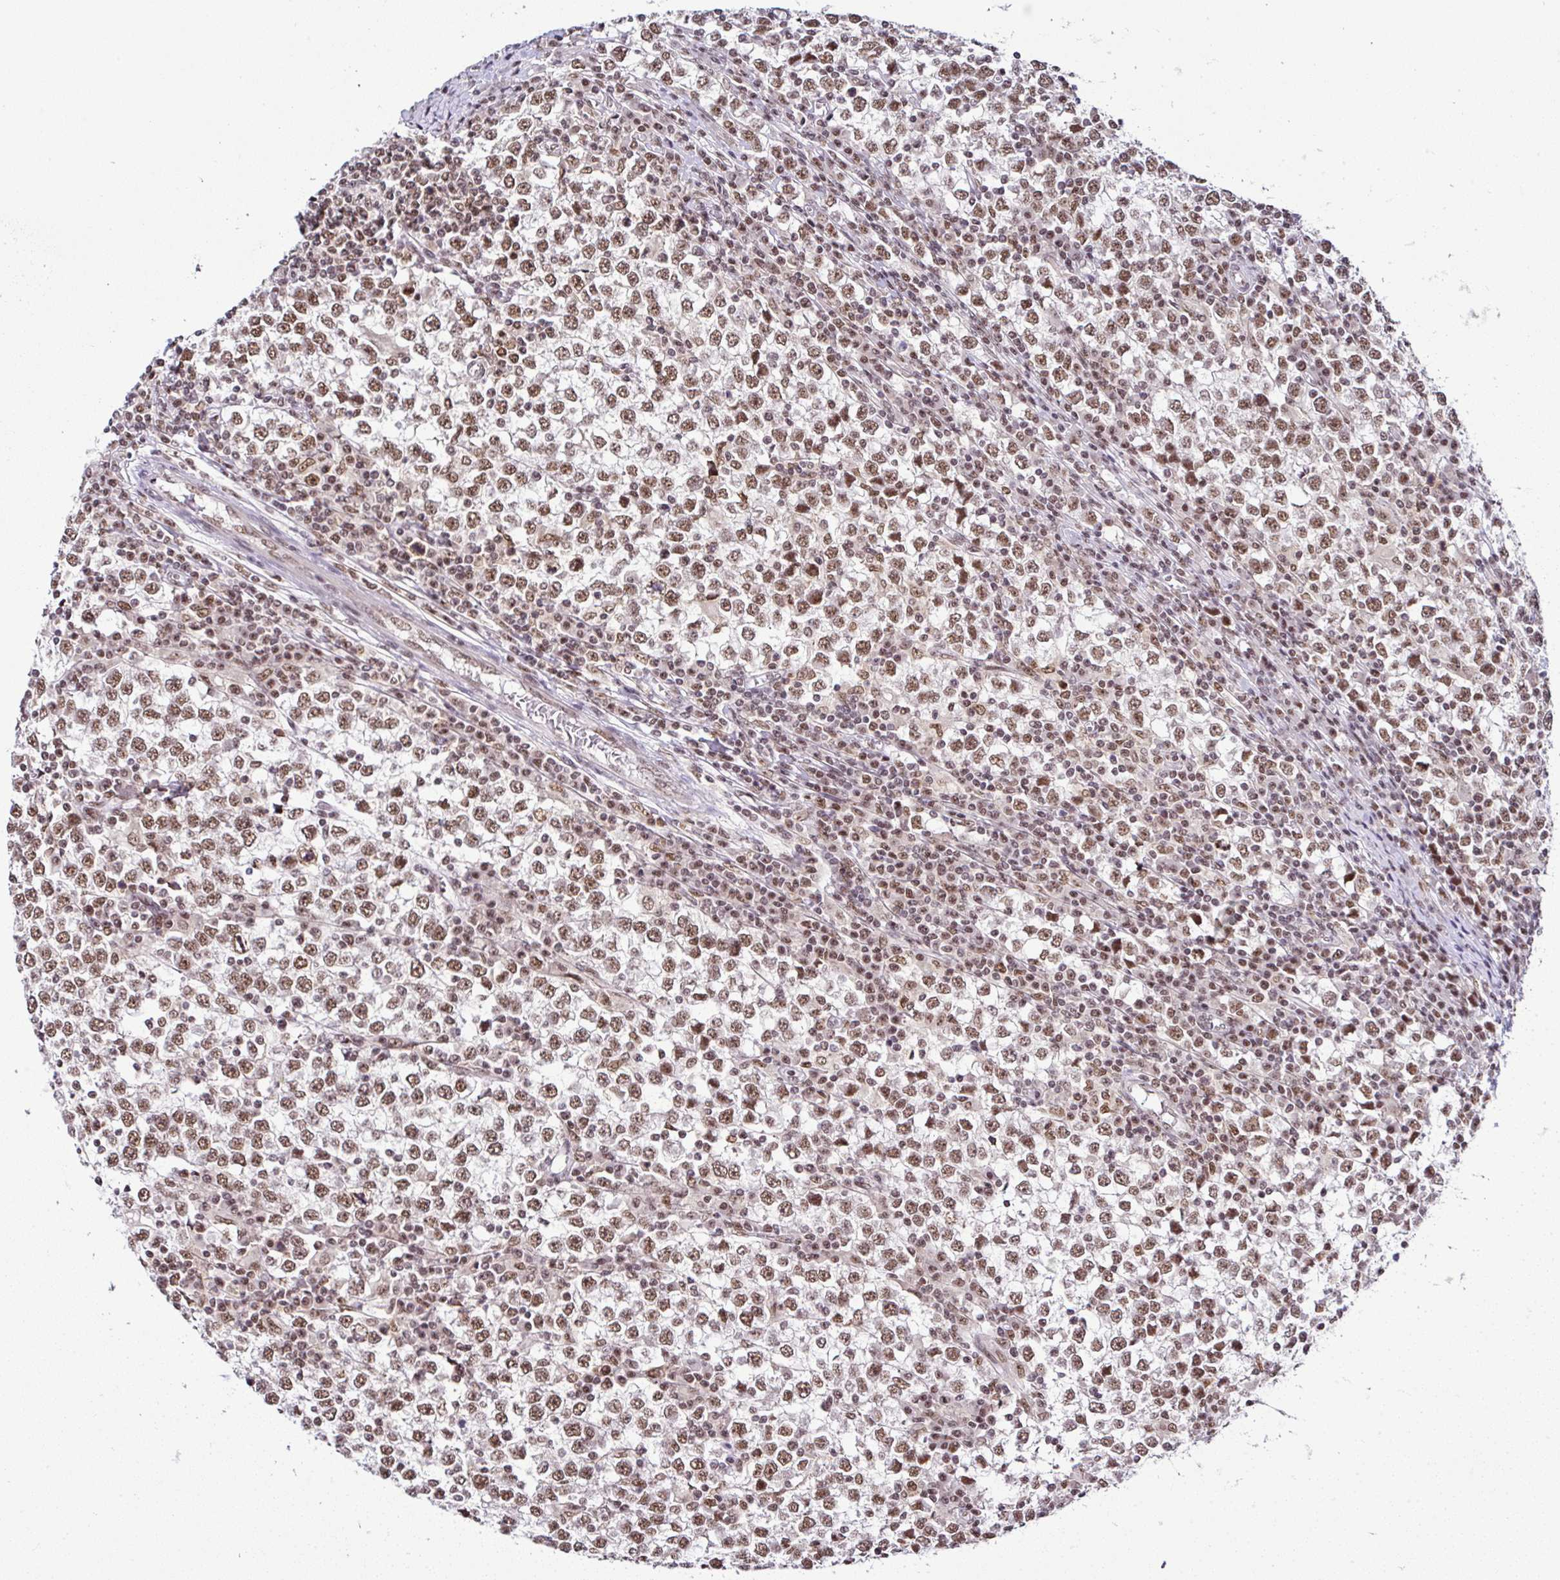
{"staining": {"intensity": "moderate", "quantity": ">75%", "location": "nuclear"}, "tissue": "testis cancer", "cell_type": "Tumor cells", "image_type": "cancer", "snomed": [{"axis": "morphology", "description": "Seminoma, NOS"}, {"axis": "topography", "description": "Testis"}], "caption": "DAB immunohistochemical staining of human seminoma (testis) exhibits moderate nuclear protein expression in about >75% of tumor cells.", "gene": "PTPN2", "patient": {"sex": "male", "age": 65}}